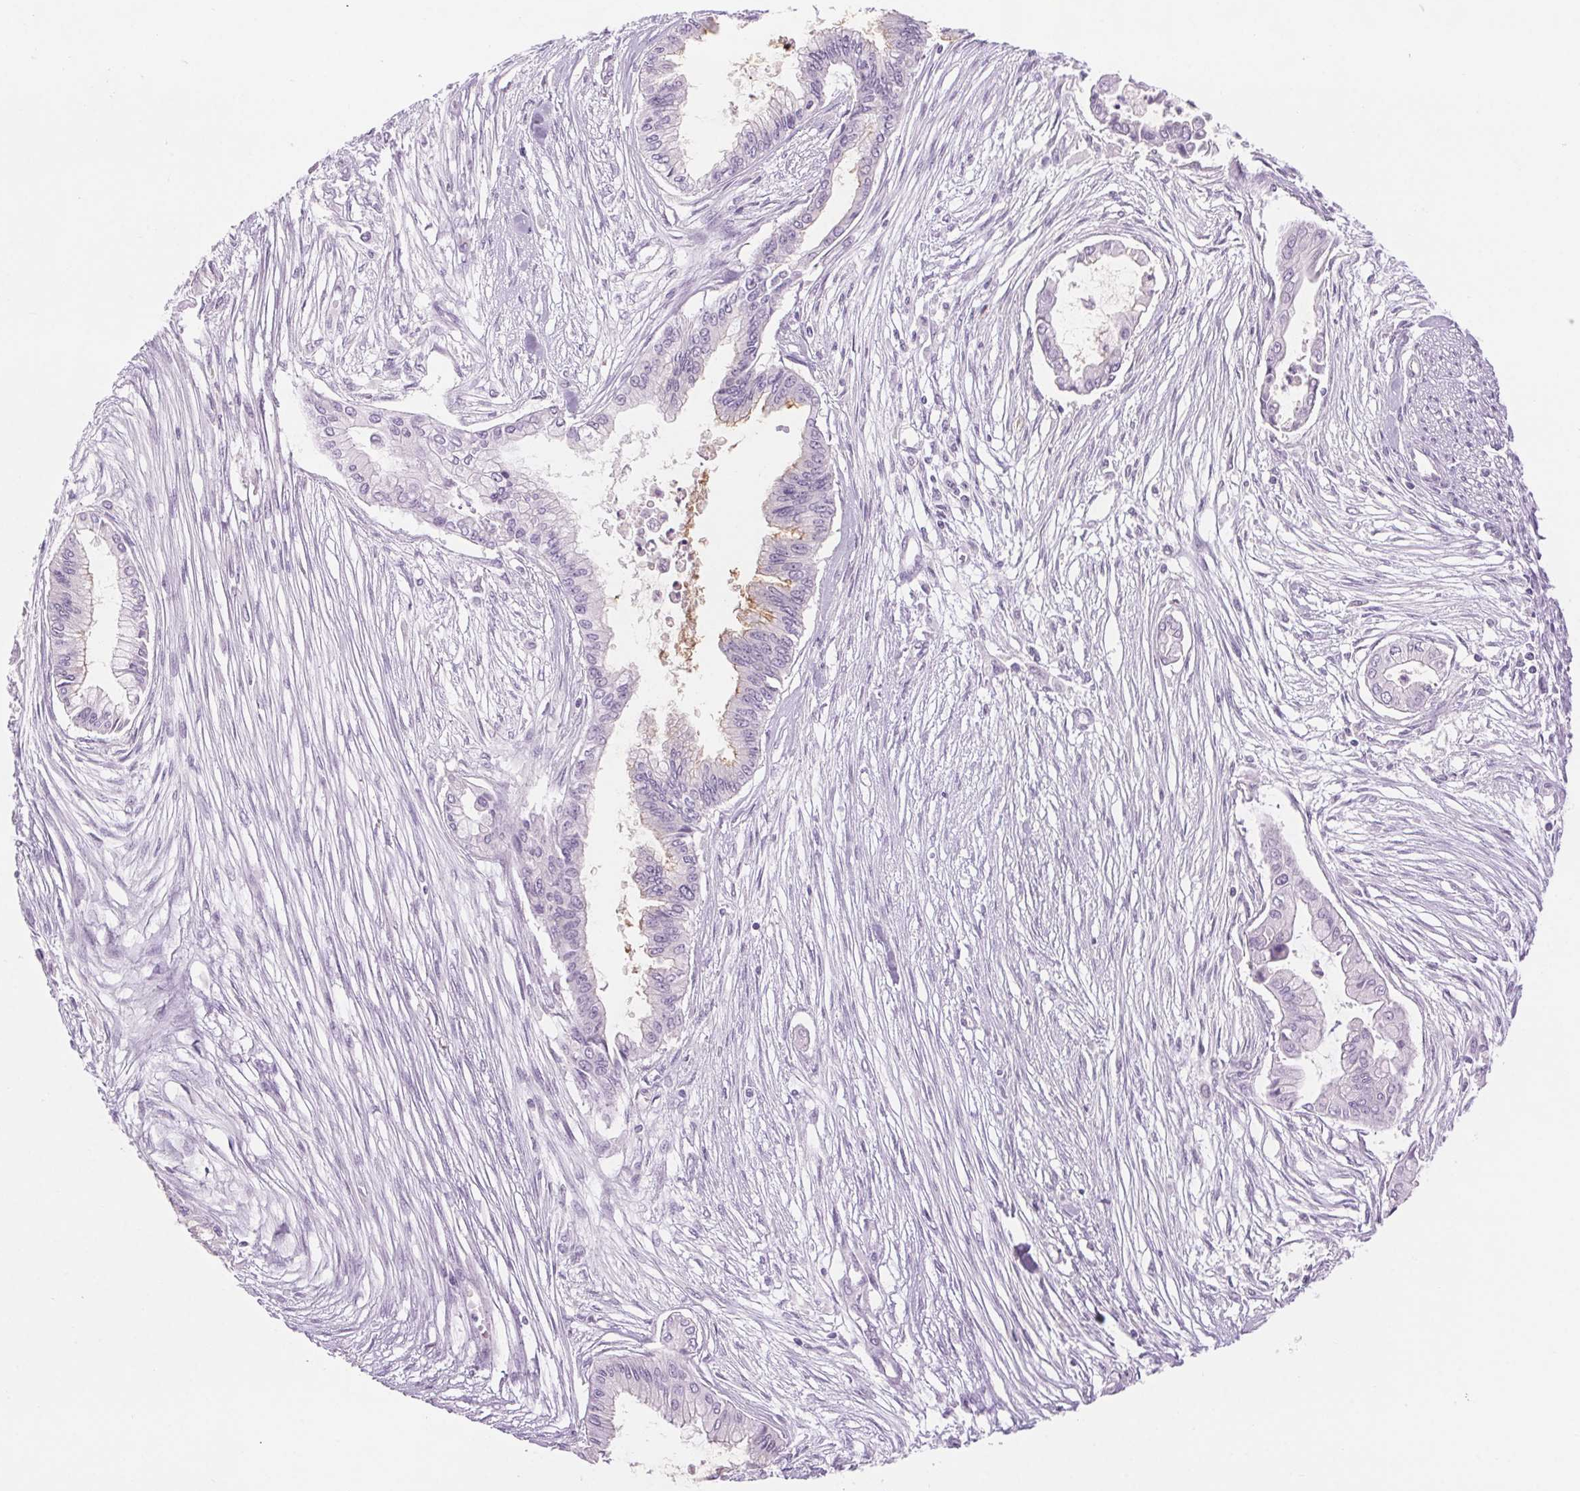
{"staining": {"intensity": "negative", "quantity": "none", "location": "none"}, "tissue": "pancreatic cancer", "cell_type": "Tumor cells", "image_type": "cancer", "snomed": [{"axis": "morphology", "description": "Adenocarcinoma, NOS"}, {"axis": "topography", "description": "Pancreas"}], "caption": "High power microscopy photomicrograph of an IHC photomicrograph of adenocarcinoma (pancreatic), revealing no significant expression in tumor cells.", "gene": "SLC6A19", "patient": {"sex": "female", "age": 68}}